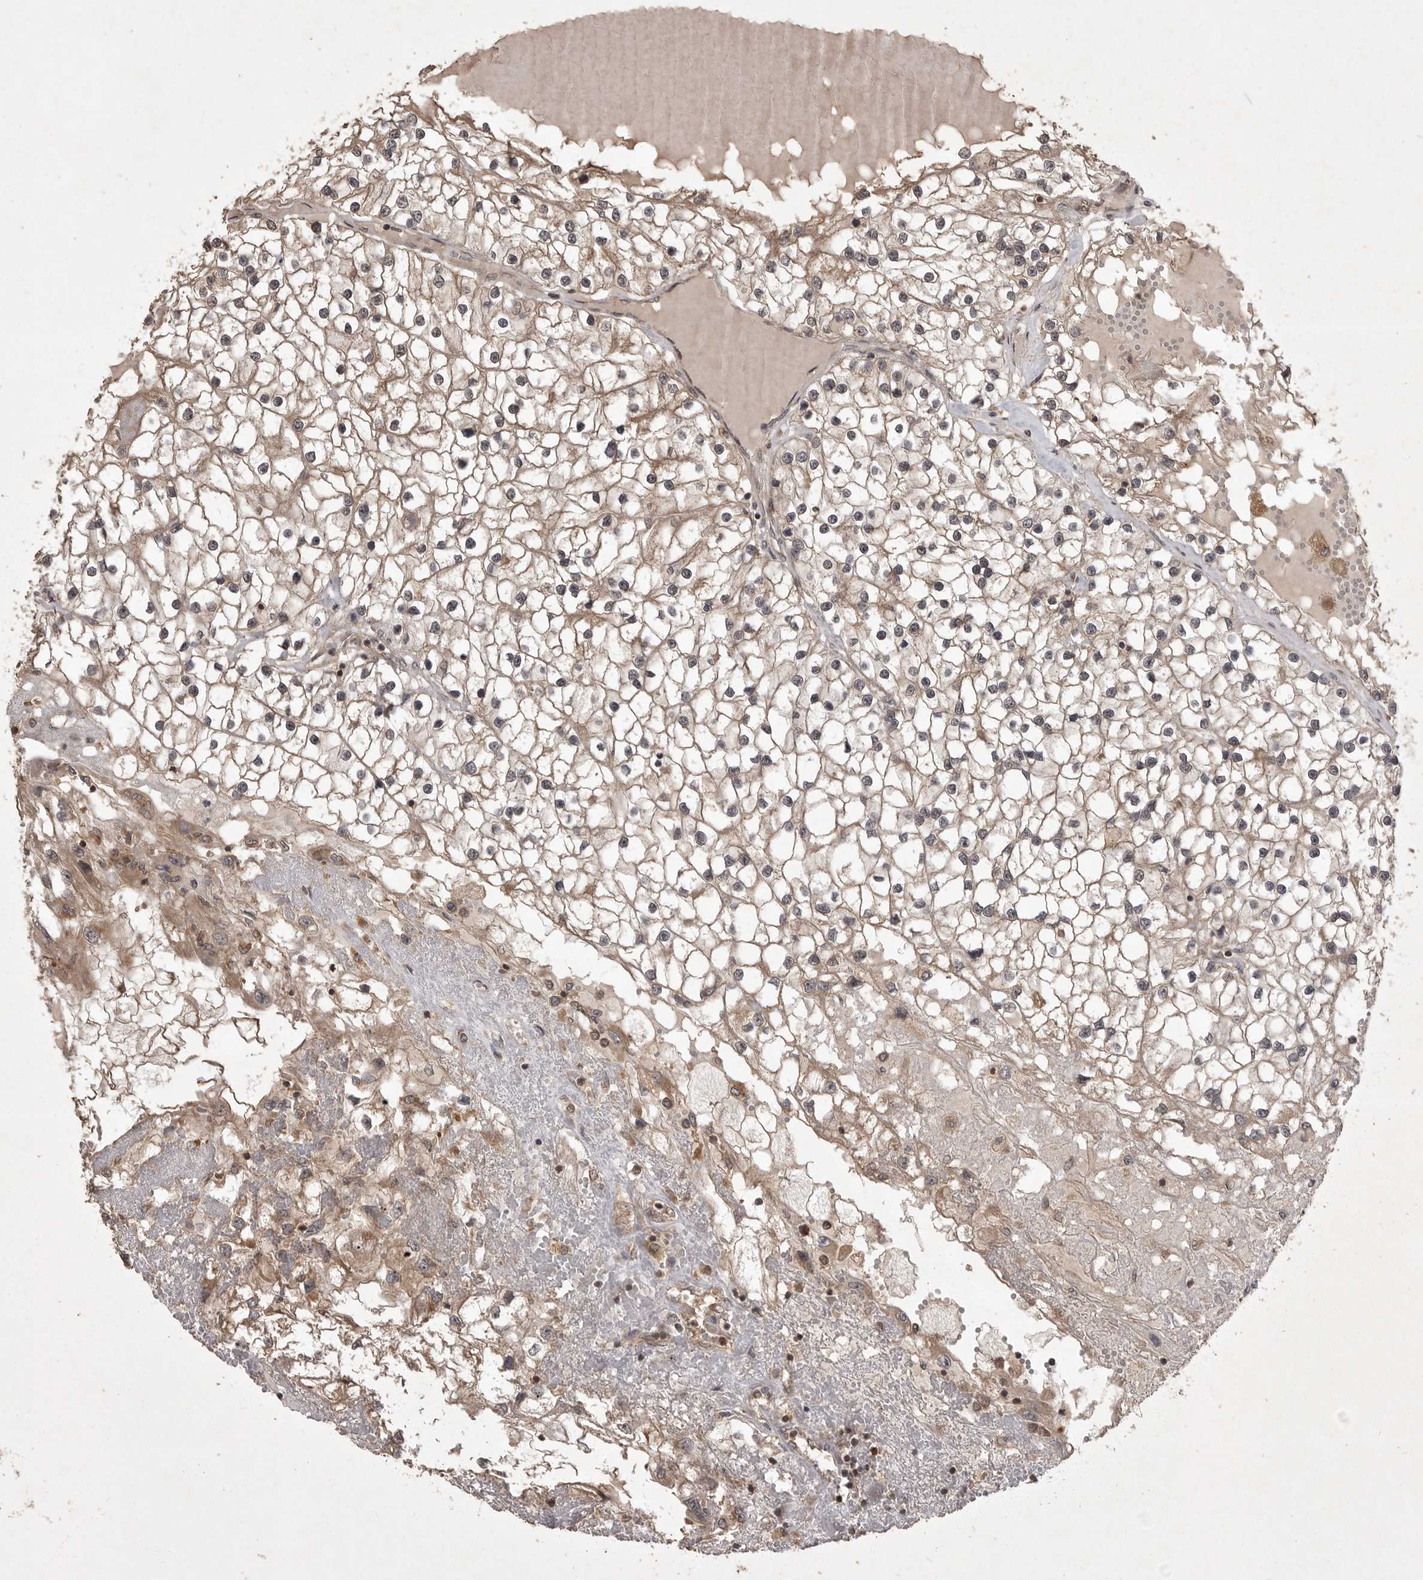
{"staining": {"intensity": "moderate", "quantity": ">75%", "location": "cytoplasmic/membranous"}, "tissue": "renal cancer", "cell_type": "Tumor cells", "image_type": "cancer", "snomed": [{"axis": "morphology", "description": "Adenocarcinoma, NOS"}, {"axis": "topography", "description": "Kidney"}], "caption": "A brown stain highlights moderate cytoplasmic/membranous positivity of a protein in renal cancer tumor cells.", "gene": "STK24", "patient": {"sex": "male", "age": 68}}